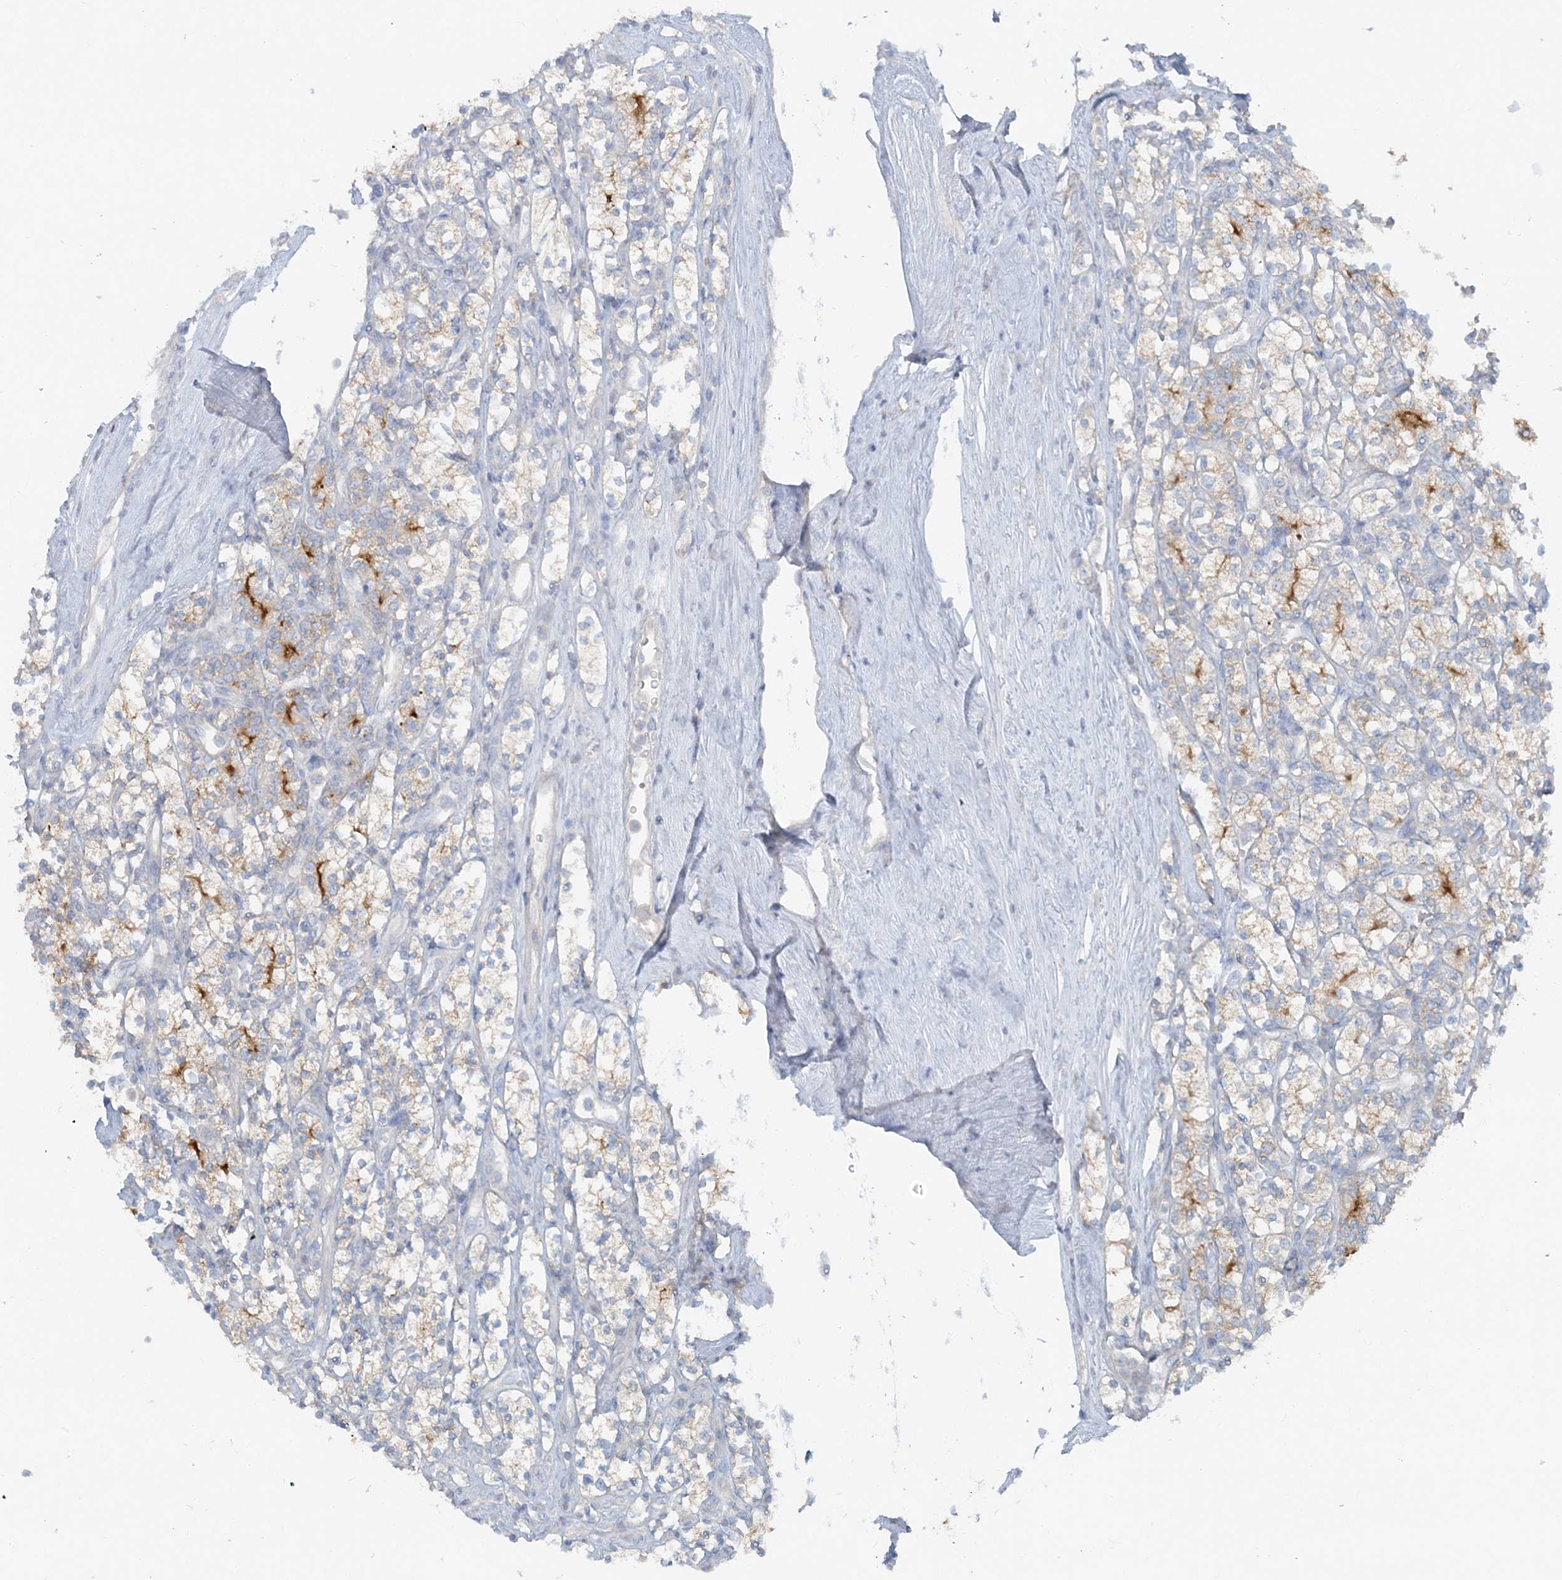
{"staining": {"intensity": "strong", "quantity": "<25%", "location": "cytoplasmic/membranous"}, "tissue": "renal cancer", "cell_type": "Tumor cells", "image_type": "cancer", "snomed": [{"axis": "morphology", "description": "Adenocarcinoma, NOS"}, {"axis": "topography", "description": "Kidney"}], "caption": "Renal cancer tissue shows strong cytoplasmic/membranous staining in approximately <25% of tumor cells", "gene": "ATP11A", "patient": {"sex": "male", "age": 77}}